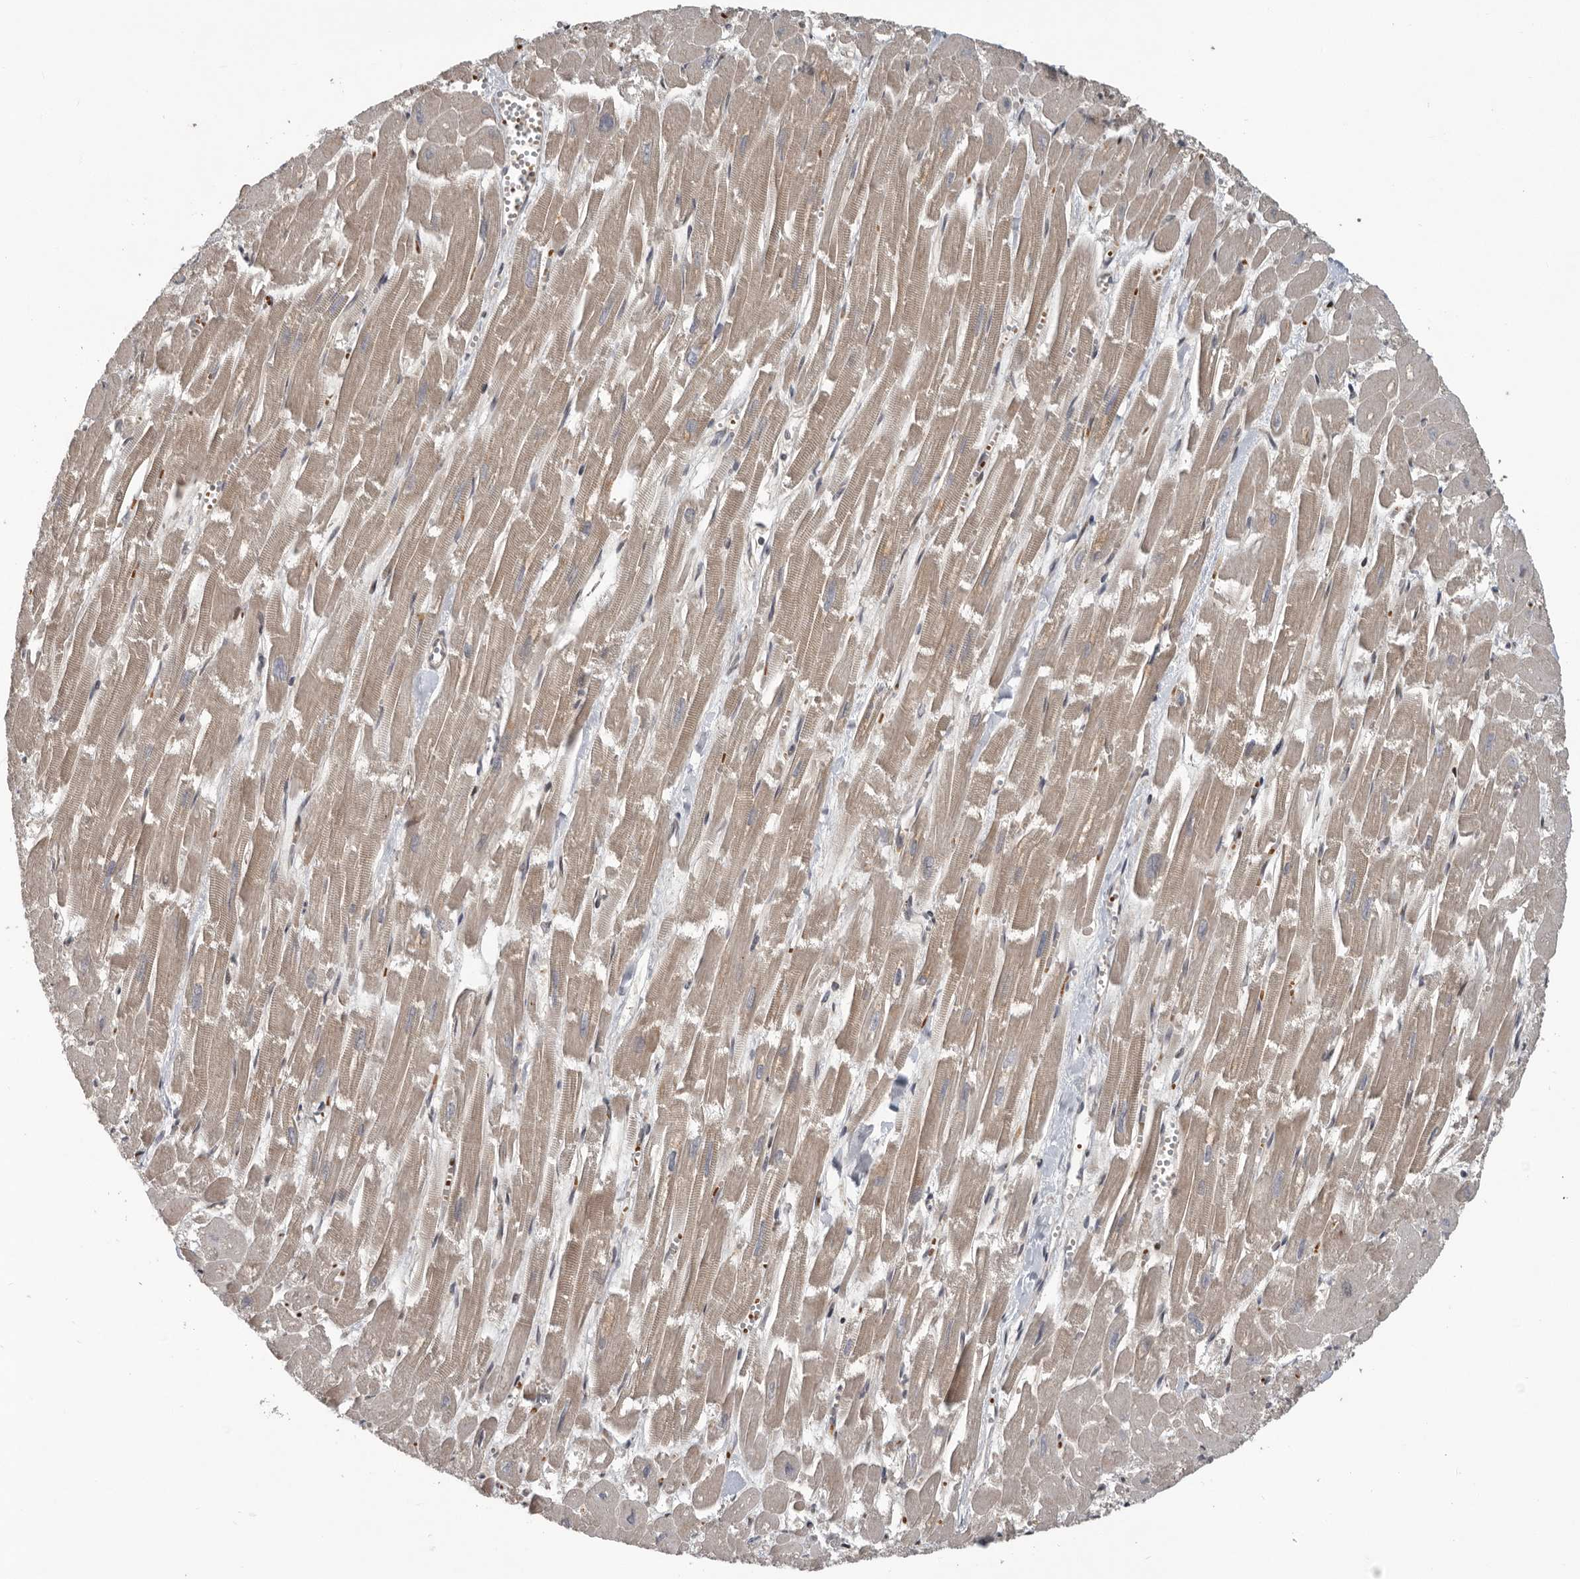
{"staining": {"intensity": "weak", "quantity": ">75%", "location": "cytoplasmic/membranous"}, "tissue": "heart muscle", "cell_type": "Cardiomyocytes", "image_type": "normal", "snomed": [{"axis": "morphology", "description": "Normal tissue, NOS"}, {"axis": "topography", "description": "Heart"}], "caption": "Immunohistochemistry (IHC) micrograph of normal human heart muscle stained for a protein (brown), which shows low levels of weak cytoplasmic/membranous staining in about >75% of cardiomyocytes.", "gene": "RABIF", "patient": {"sex": "male", "age": 54}}